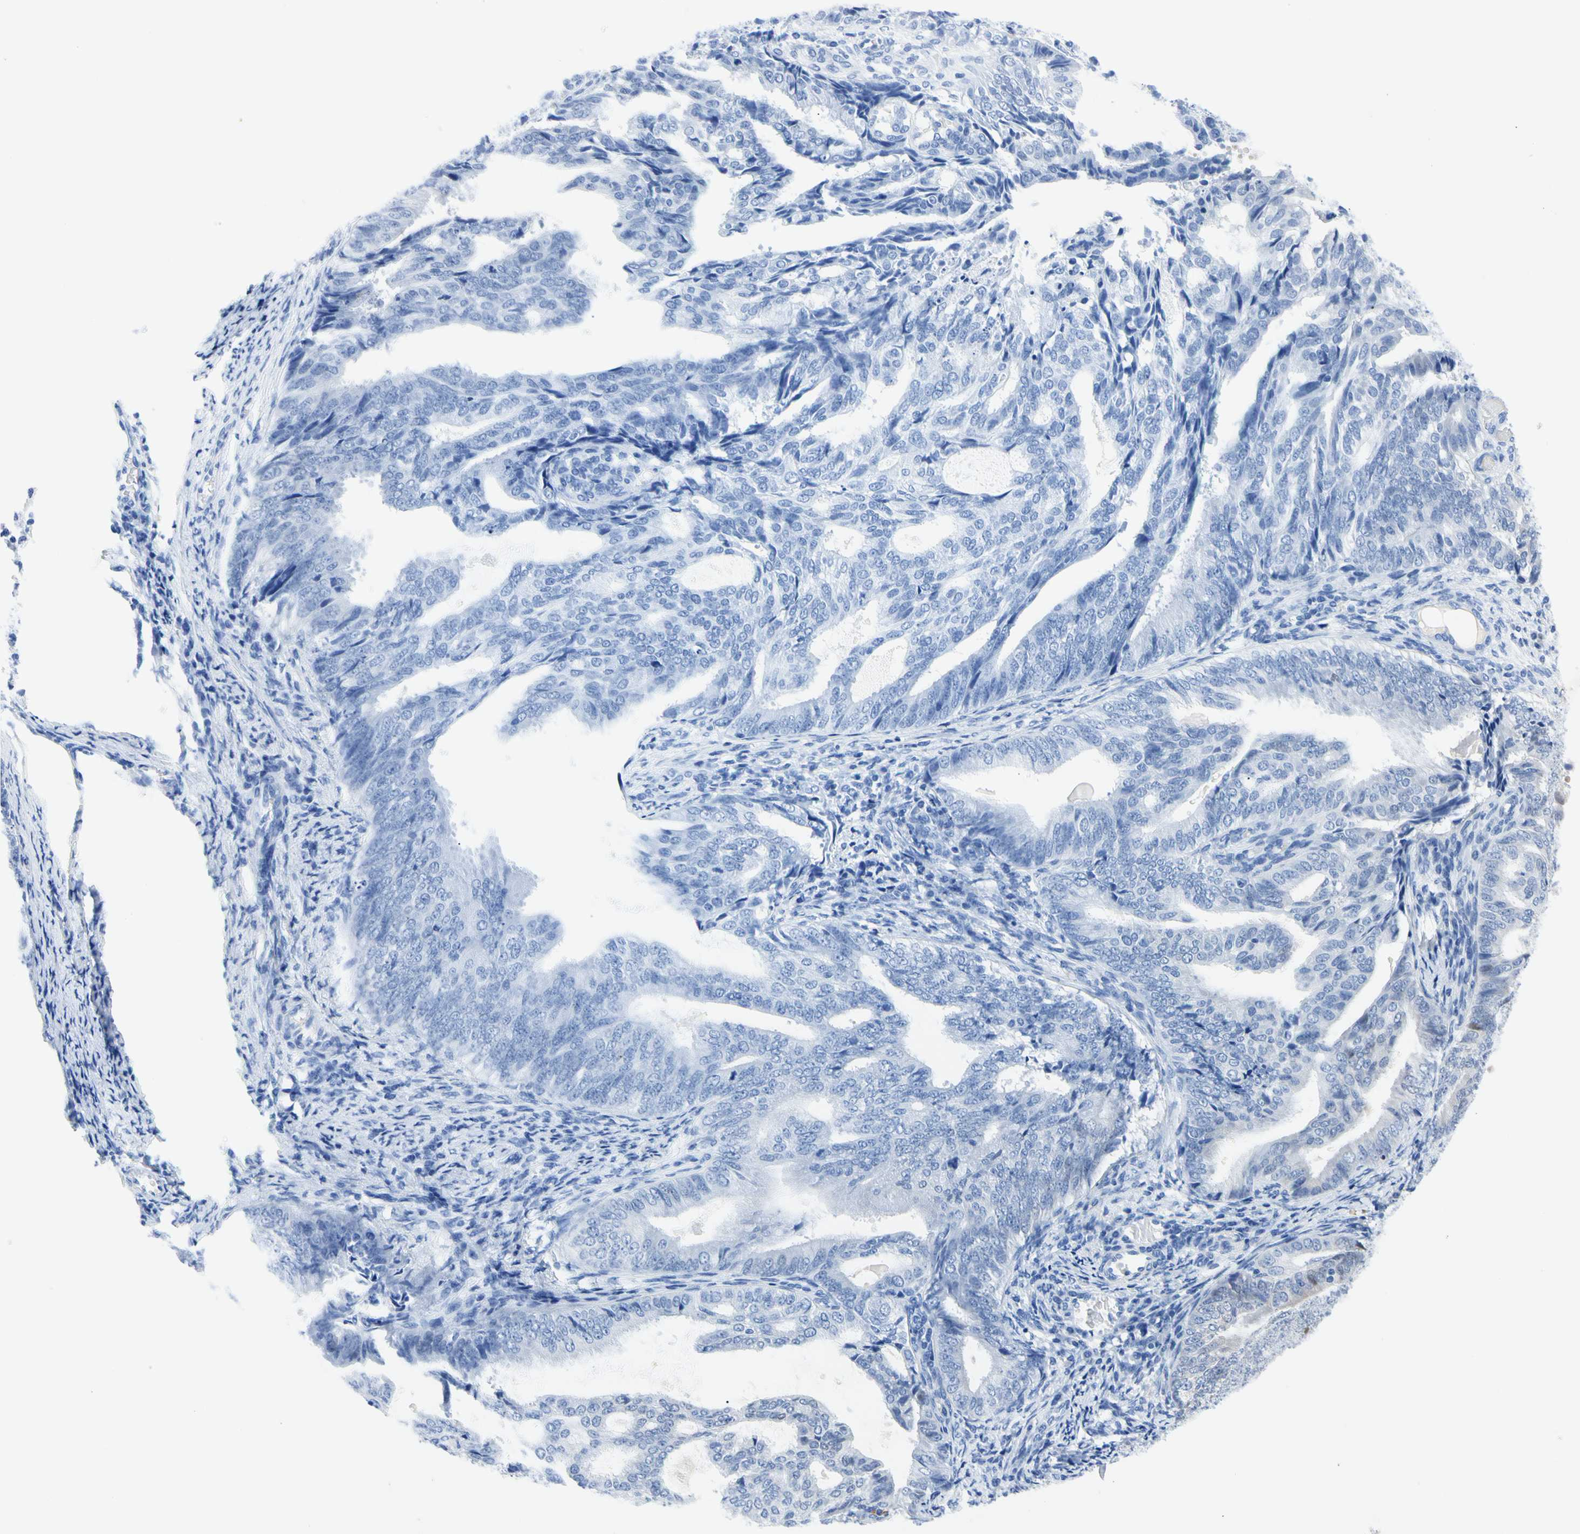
{"staining": {"intensity": "weak", "quantity": "<25%", "location": "cytoplasmic/membranous,nuclear"}, "tissue": "endometrial cancer", "cell_type": "Tumor cells", "image_type": "cancer", "snomed": [{"axis": "morphology", "description": "Adenocarcinoma, NOS"}, {"axis": "topography", "description": "Endometrium"}], "caption": "IHC of human endometrial adenocarcinoma reveals no expression in tumor cells.", "gene": "HMGCR", "patient": {"sex": "female", "age": 58}}